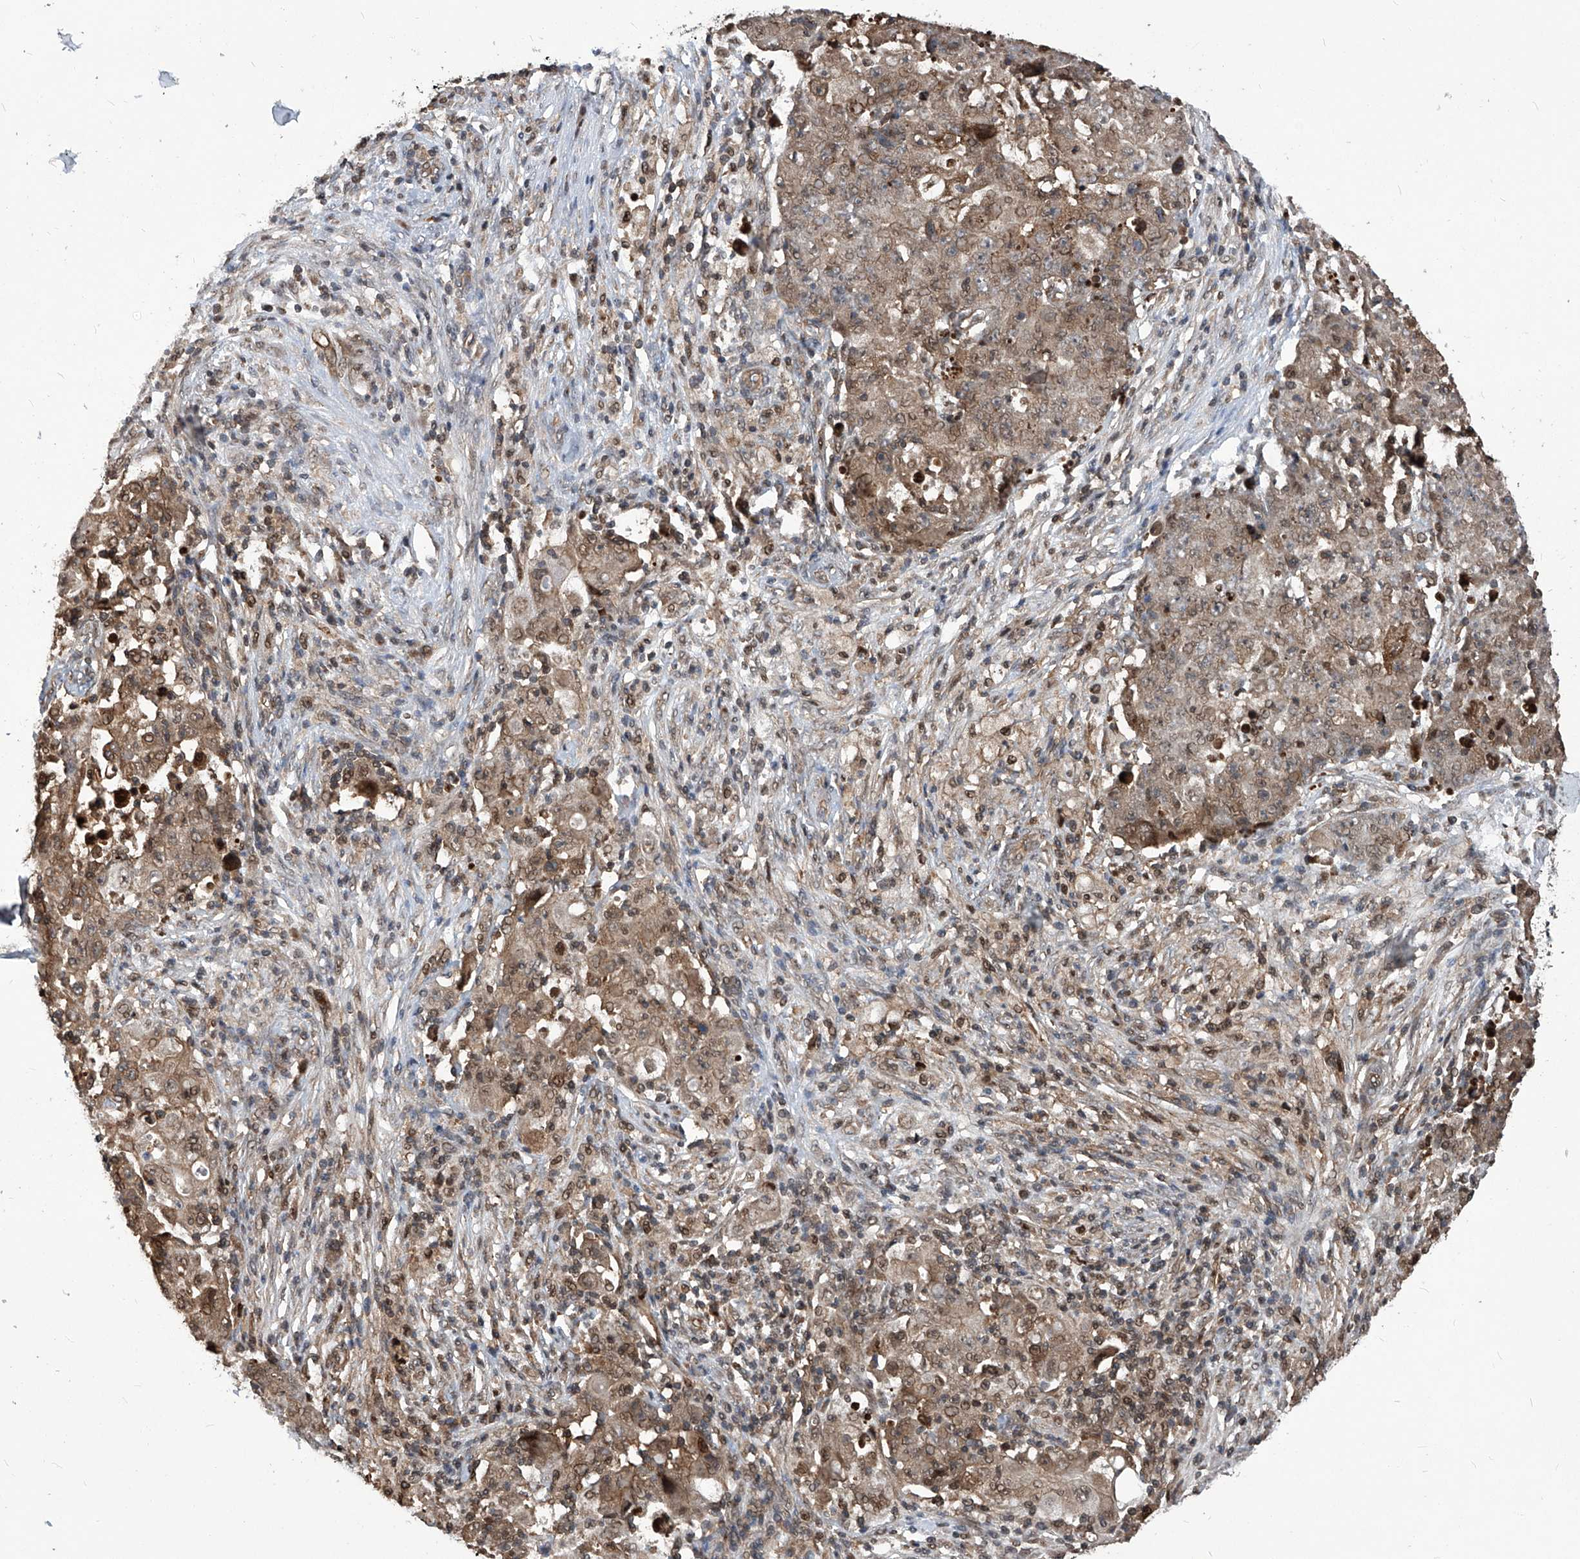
{"staining": {"intensity": "weak", "quantity": ">75%", "location": "cytoplasmic/membranous,nuclear"}, "tissue": "ovarian cancer", "cell_type": "Tumor cells", "image_type": "cancer", "snomed": [{"axis": "morphology", "description": "Carcinoma, endometroid"}, {"axis": "topography", "description": "Ovary"}], "caption": "The immunohistochemical stain labels weak cytoplasmic/membranous and nuclear expression in tumor cells of ovarian endometroid carcinoma tissue.", "gene": "PSMB1", "patient": {"sex": "female", "age": 42}}